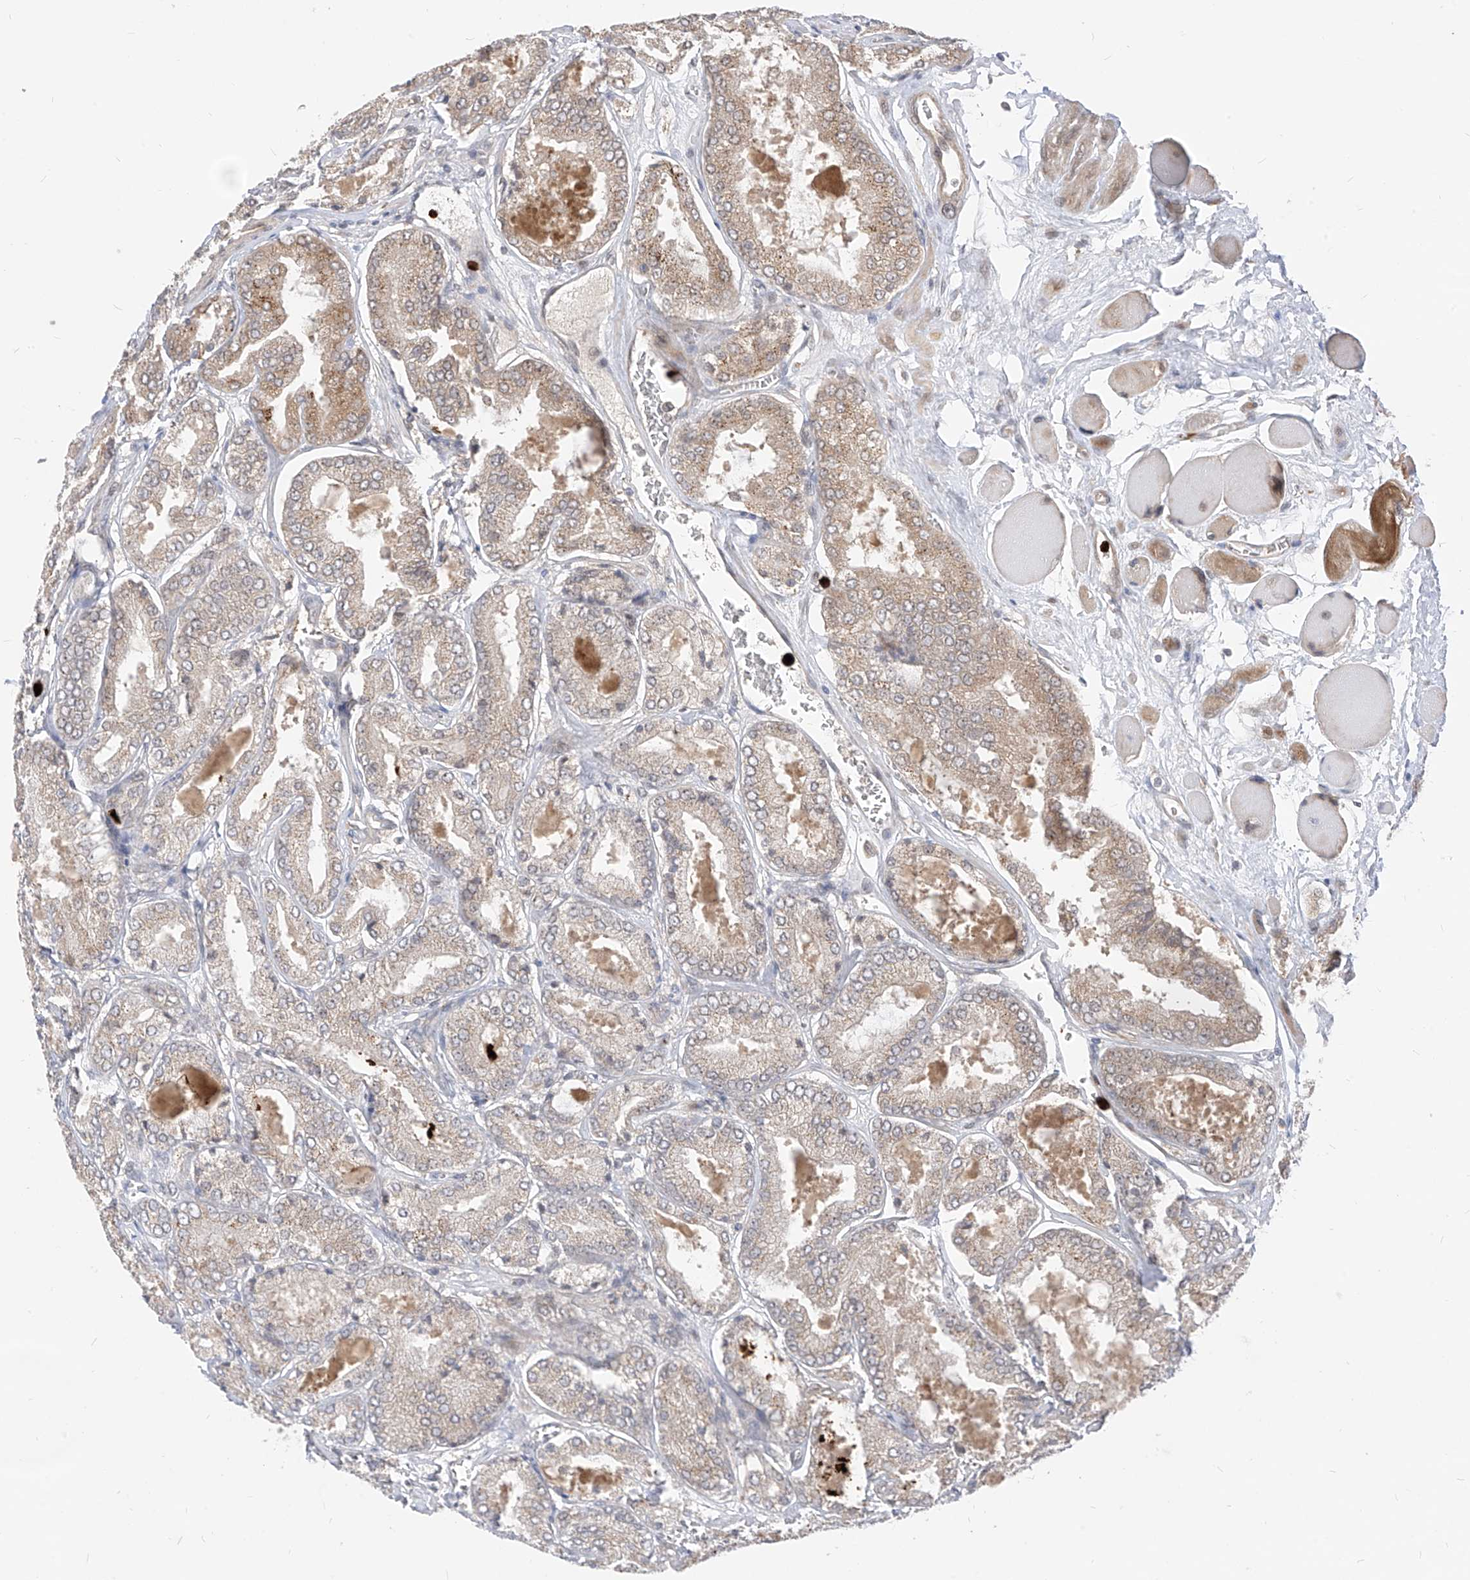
{"staining": {"intensity": "moderate", "quantity": "<25%", "location": "cytoplasmic/membranous"}, "tissue": "prostate cancer", "cell_type": "Tumor cells", "image_type": "cancer", "snomed": [{"axis": "morphology", "description": "Adenocarcinoma, Low grade"}, {"axis": "topography", "description": "Prostate"}], "caption": "Protein analysis of adenocarcinoma (low-grade) (prostate) tissue shows moderate cytoplasmic/membranous staining in about <25% of tumor cells.", "gene": "CNKSR1", "patient": {"sex": "male", "age": 67}}